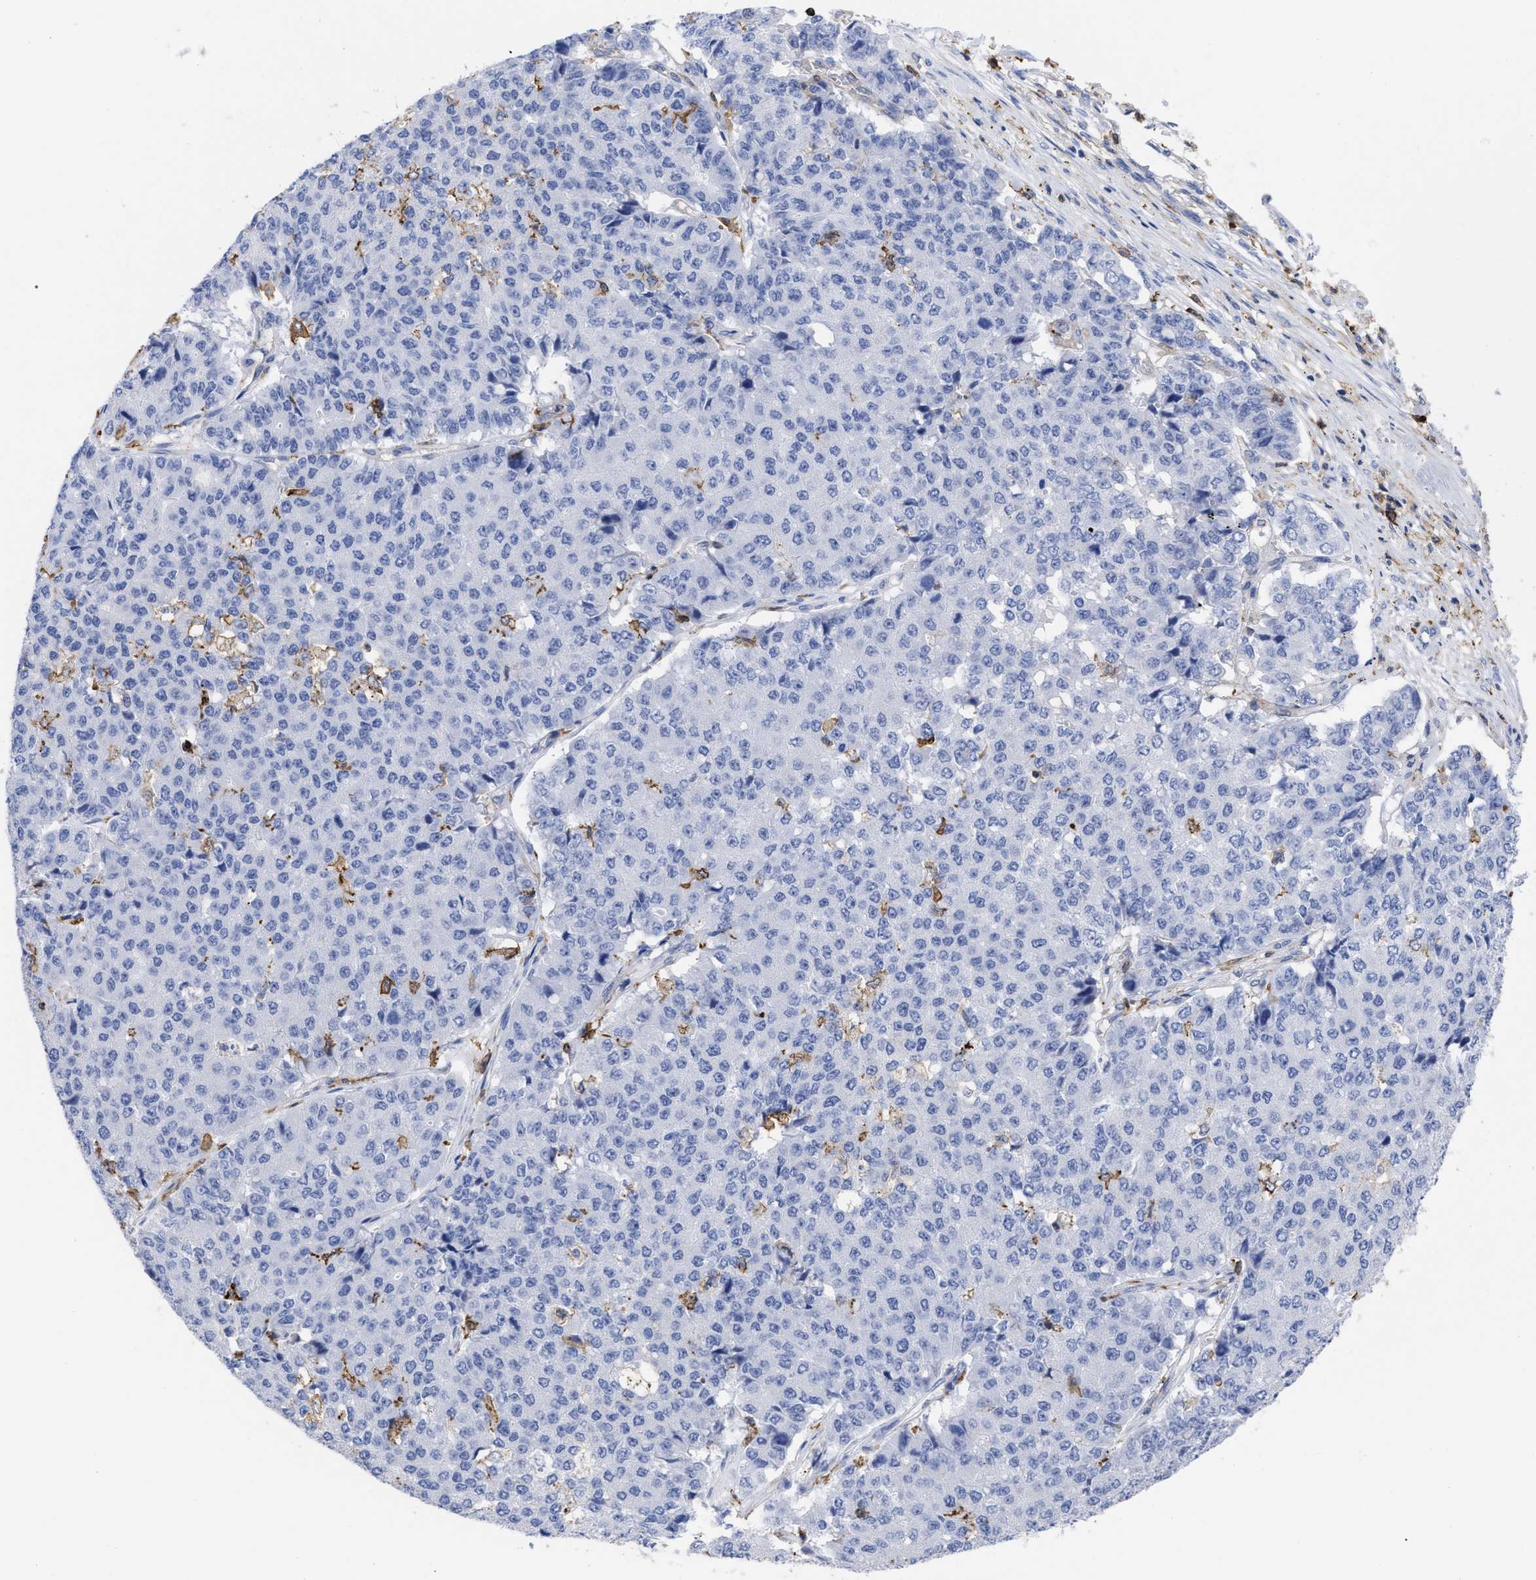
{"staining": {"intensity": "negative", "quantity": "none", "location": "none"}, "tissue": "pancreatic cancer", "cell_type": "Tumor cells", "image_type": "cancer", "snomed": [{"axis": "morphology", "description": "Adenocarcinoma, NOS"}, {"axis": "topography", "description": "Pancreas"}], "caption": "Immunohistochemical staining of pancreatic cancer shows no significant positivity in tumor cells.", "gene": "HCLS1", "patient": {"sex": "male", "age": 50}}